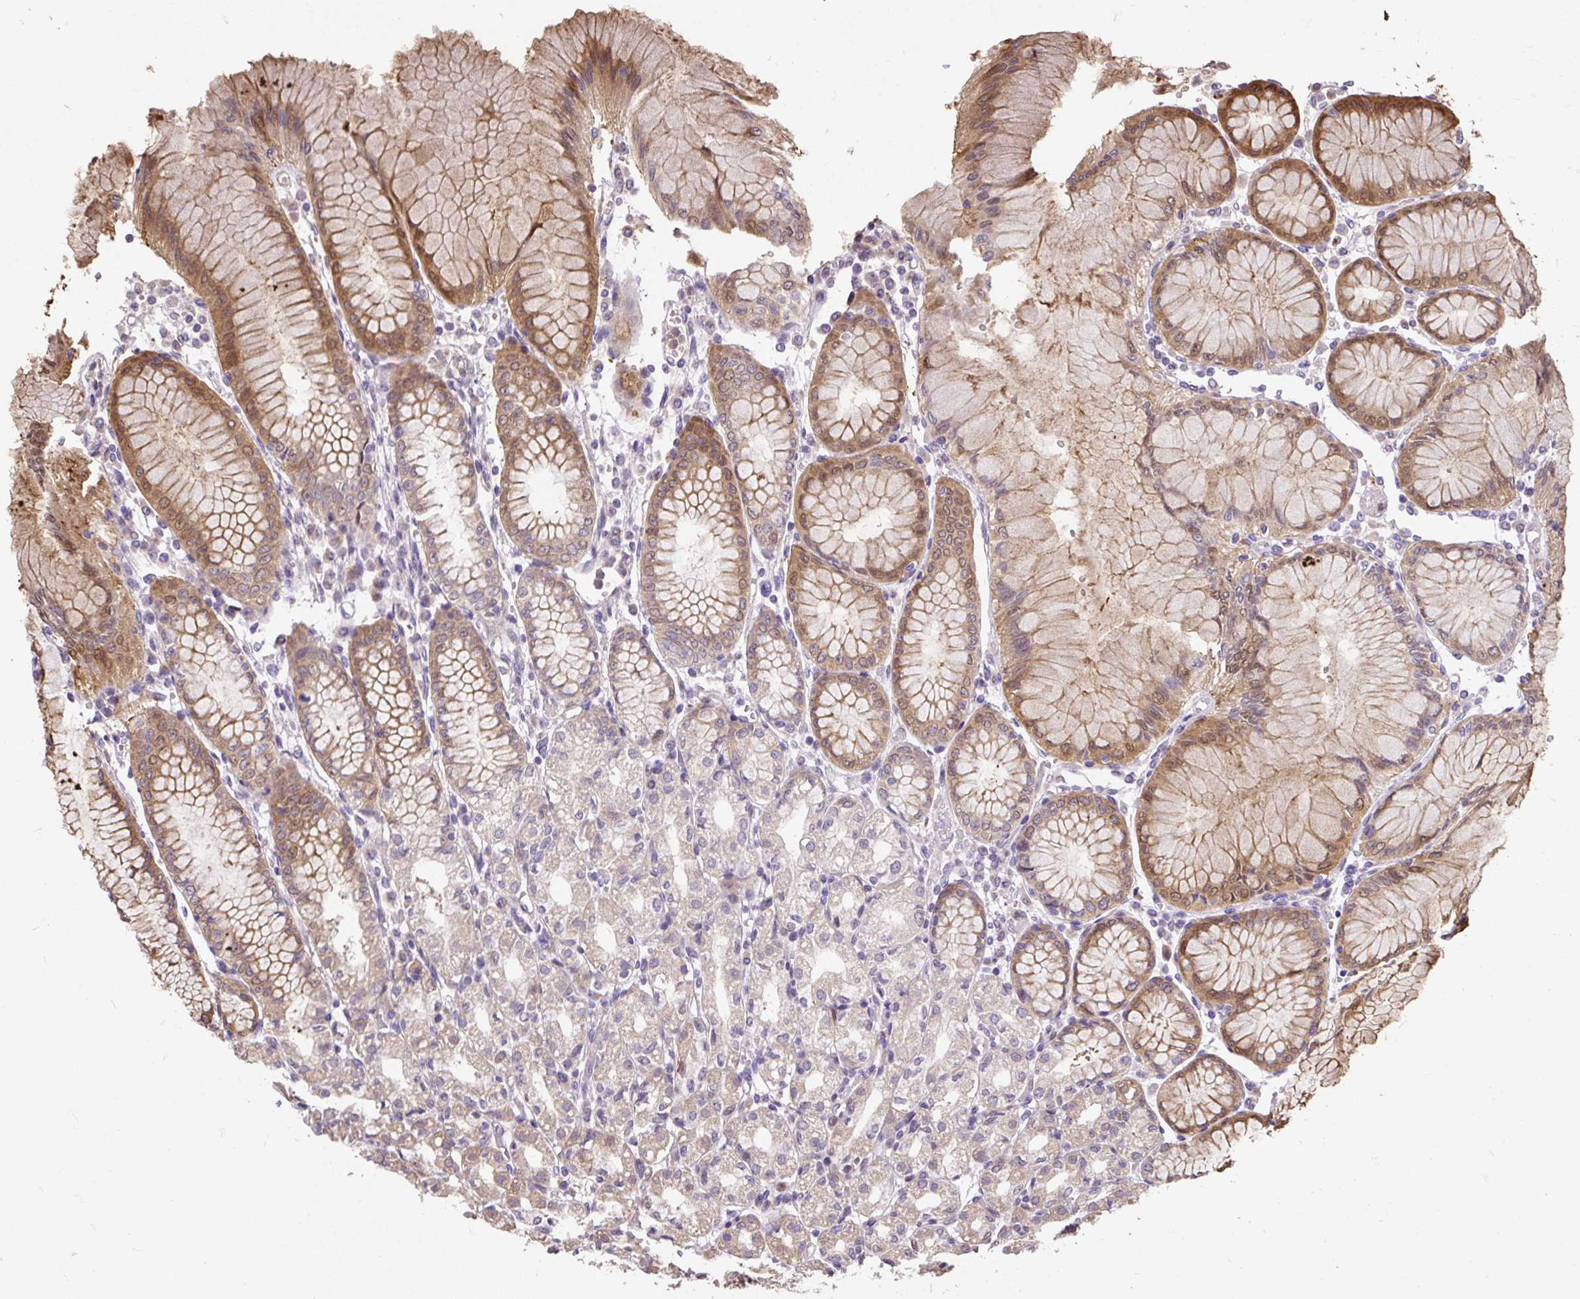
{"staining": {"intensity": "moderate", "quantity": "25%-75%", "location": "cytoplasmic/membranous,nuclear"}, "tissue": "stomach", "cell_type": "Glandular cells", "image_type": "normal", "snomed": [{"axis": "morphology", "description": "Normal tissue, NOS"}, {"axis": "topography", "description": "Stomach"}], "caption": "The immunohistochemical stain shows moderate cytoplasmic/membranous,nuclear expression in glandular cells of normal stomach.", "gene": "PUS7L", "patient": {"sex": "female", "age": 57}}